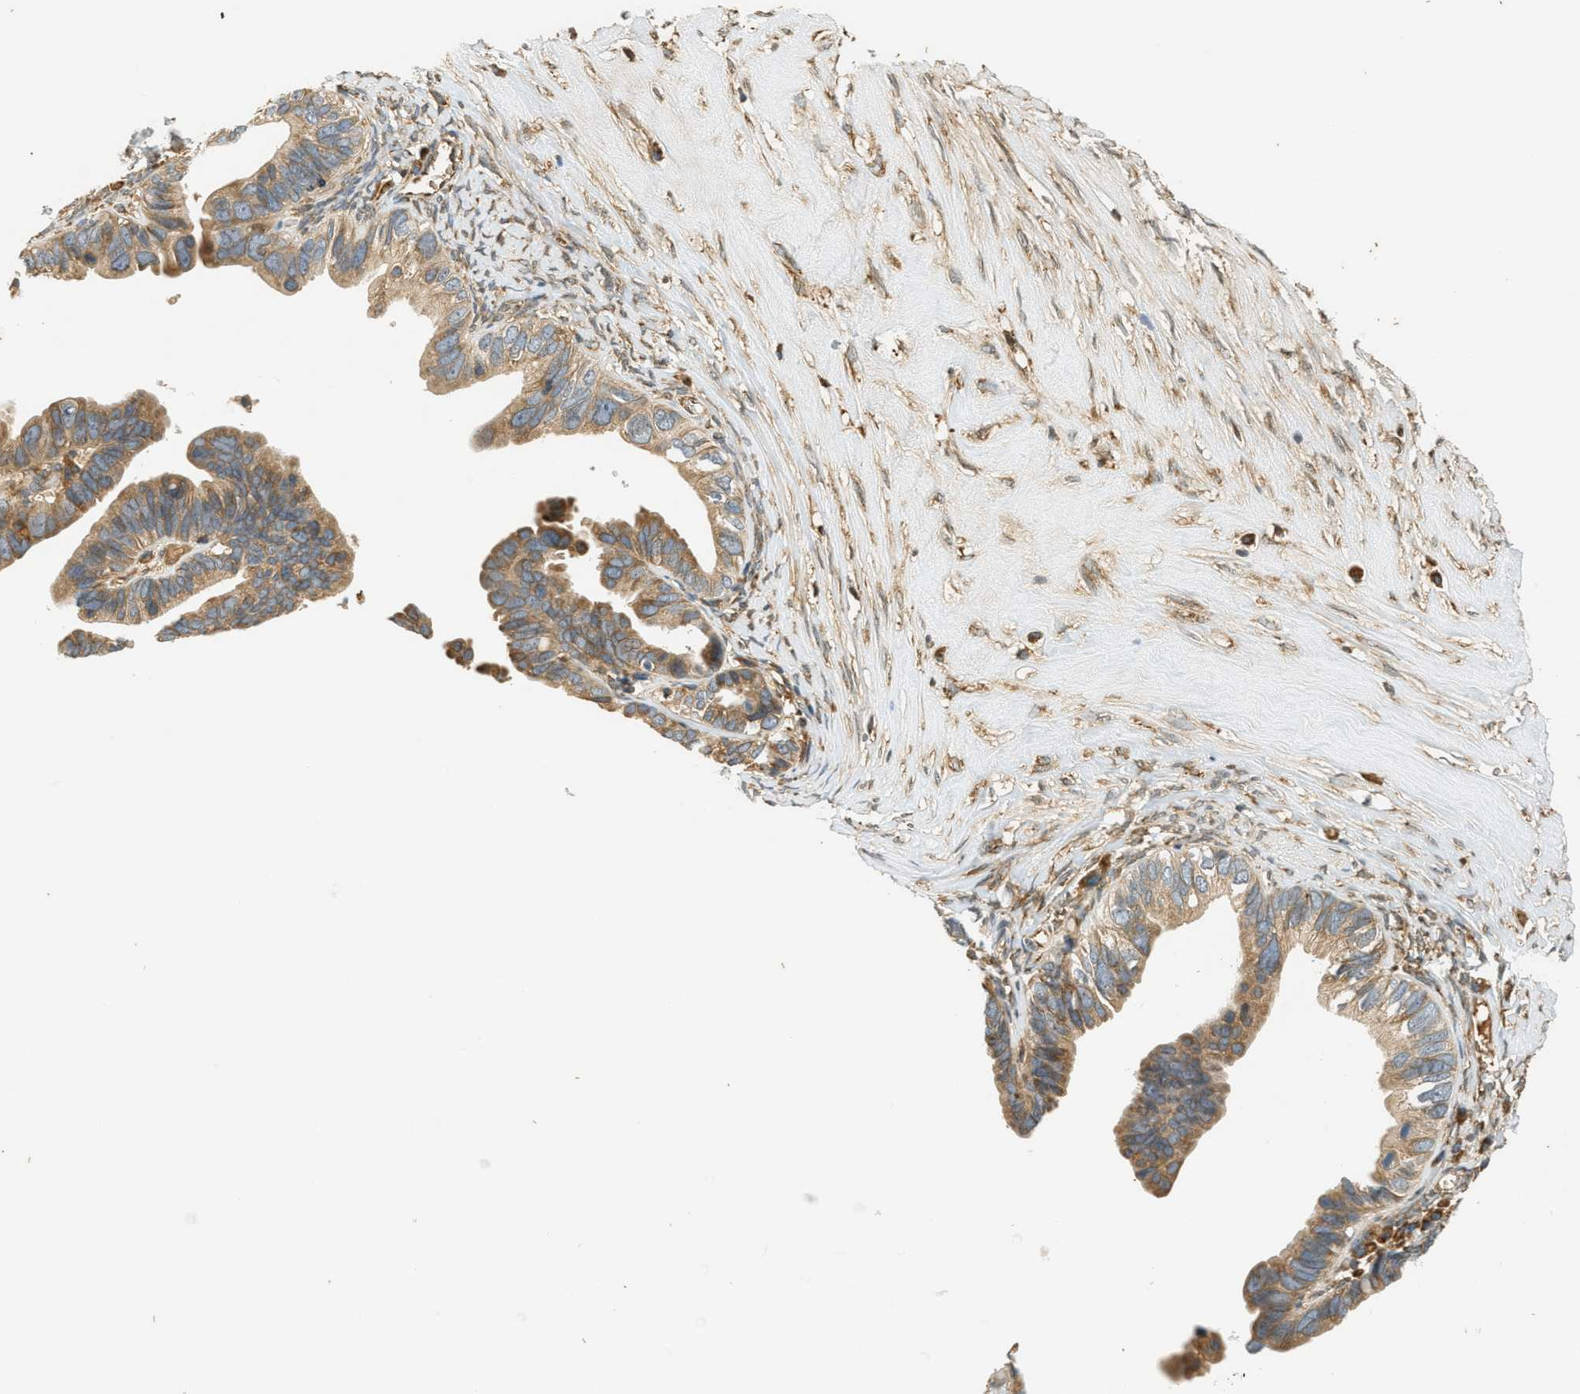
{"staining": {"intensity": "moderate", "quantity": ">75%", "location": "cytoplasmic/membranous"}, "tissue": "ovarian cancer", "cell_type": "Tumor cells", "image_type": "cancer", "snomed": [{"axis": "morphology", "description": "Cystadenocarcinoma, serous, NOS"}, {"axis": "topography", "description": "Ovary"}], "caption": "Ovarian cancer was stained to show a protein in brown. There is medium levels of moderate cytoplasmic/membranous staining in about >75% of tumor cells.", "gene": "PDK1", "patient": {"sex": "female", "age": 56}}